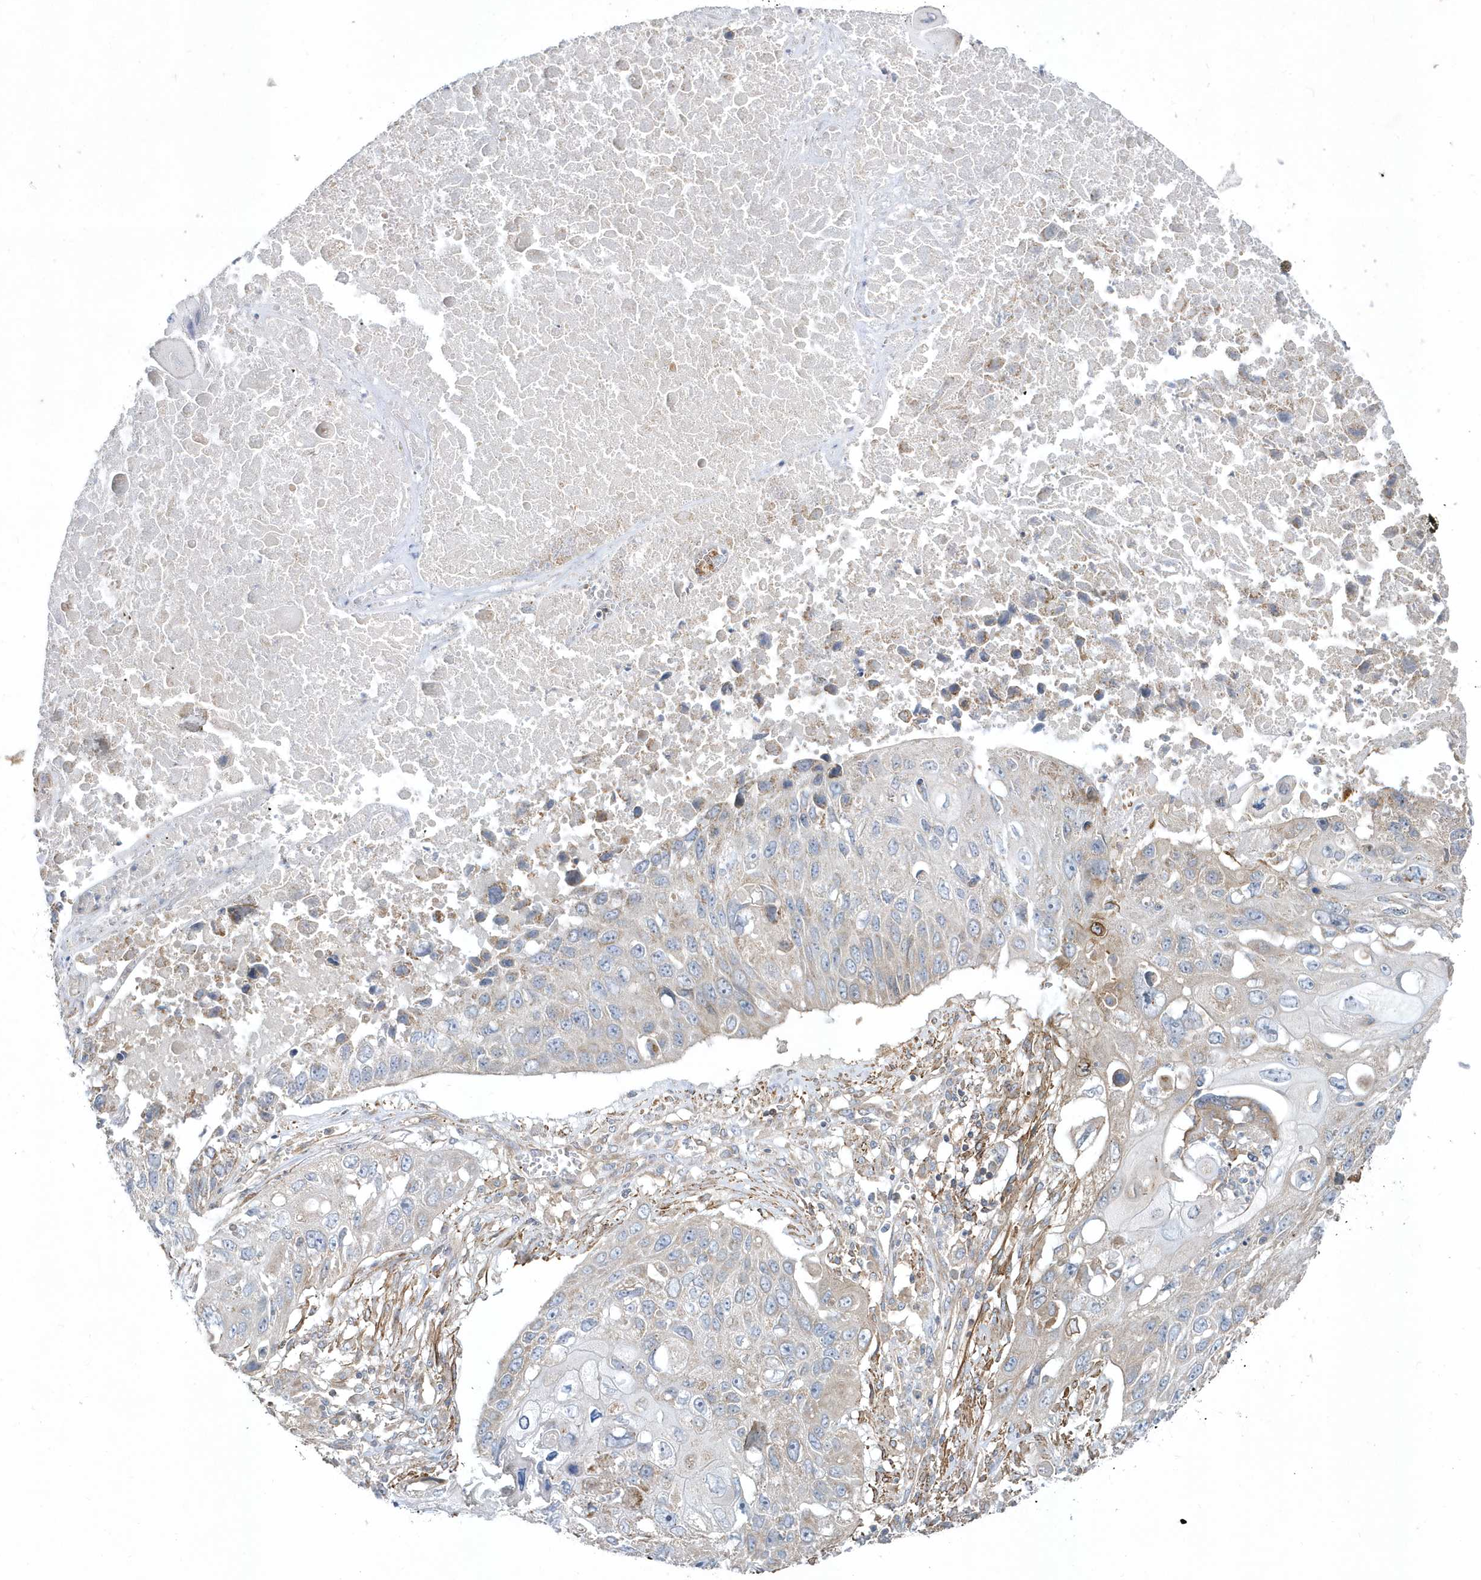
{"staining": {"intensity": "weak", "quantity": "<25%", "location": "cytoplasmic/membranous"}, "tissue": "lung cancer", "cell_type": "Tumor cells", "image_type": "cancer", "snomed": [{"axis": "morphology", "description": "Squamous cell carcinoma, NOS"}, {"axis": "topography", "description": "Lung"}], "caption": "IHC photomicrograph of neoplastic tissue: human lung cancer (squamous cell carcinoma) stained with DAB exhibits no significant protein positivity in tumor cells. (DAB IHC, high magnification).", "gene": "LEXM", "patient": {"sex": "male", "age": 61}}